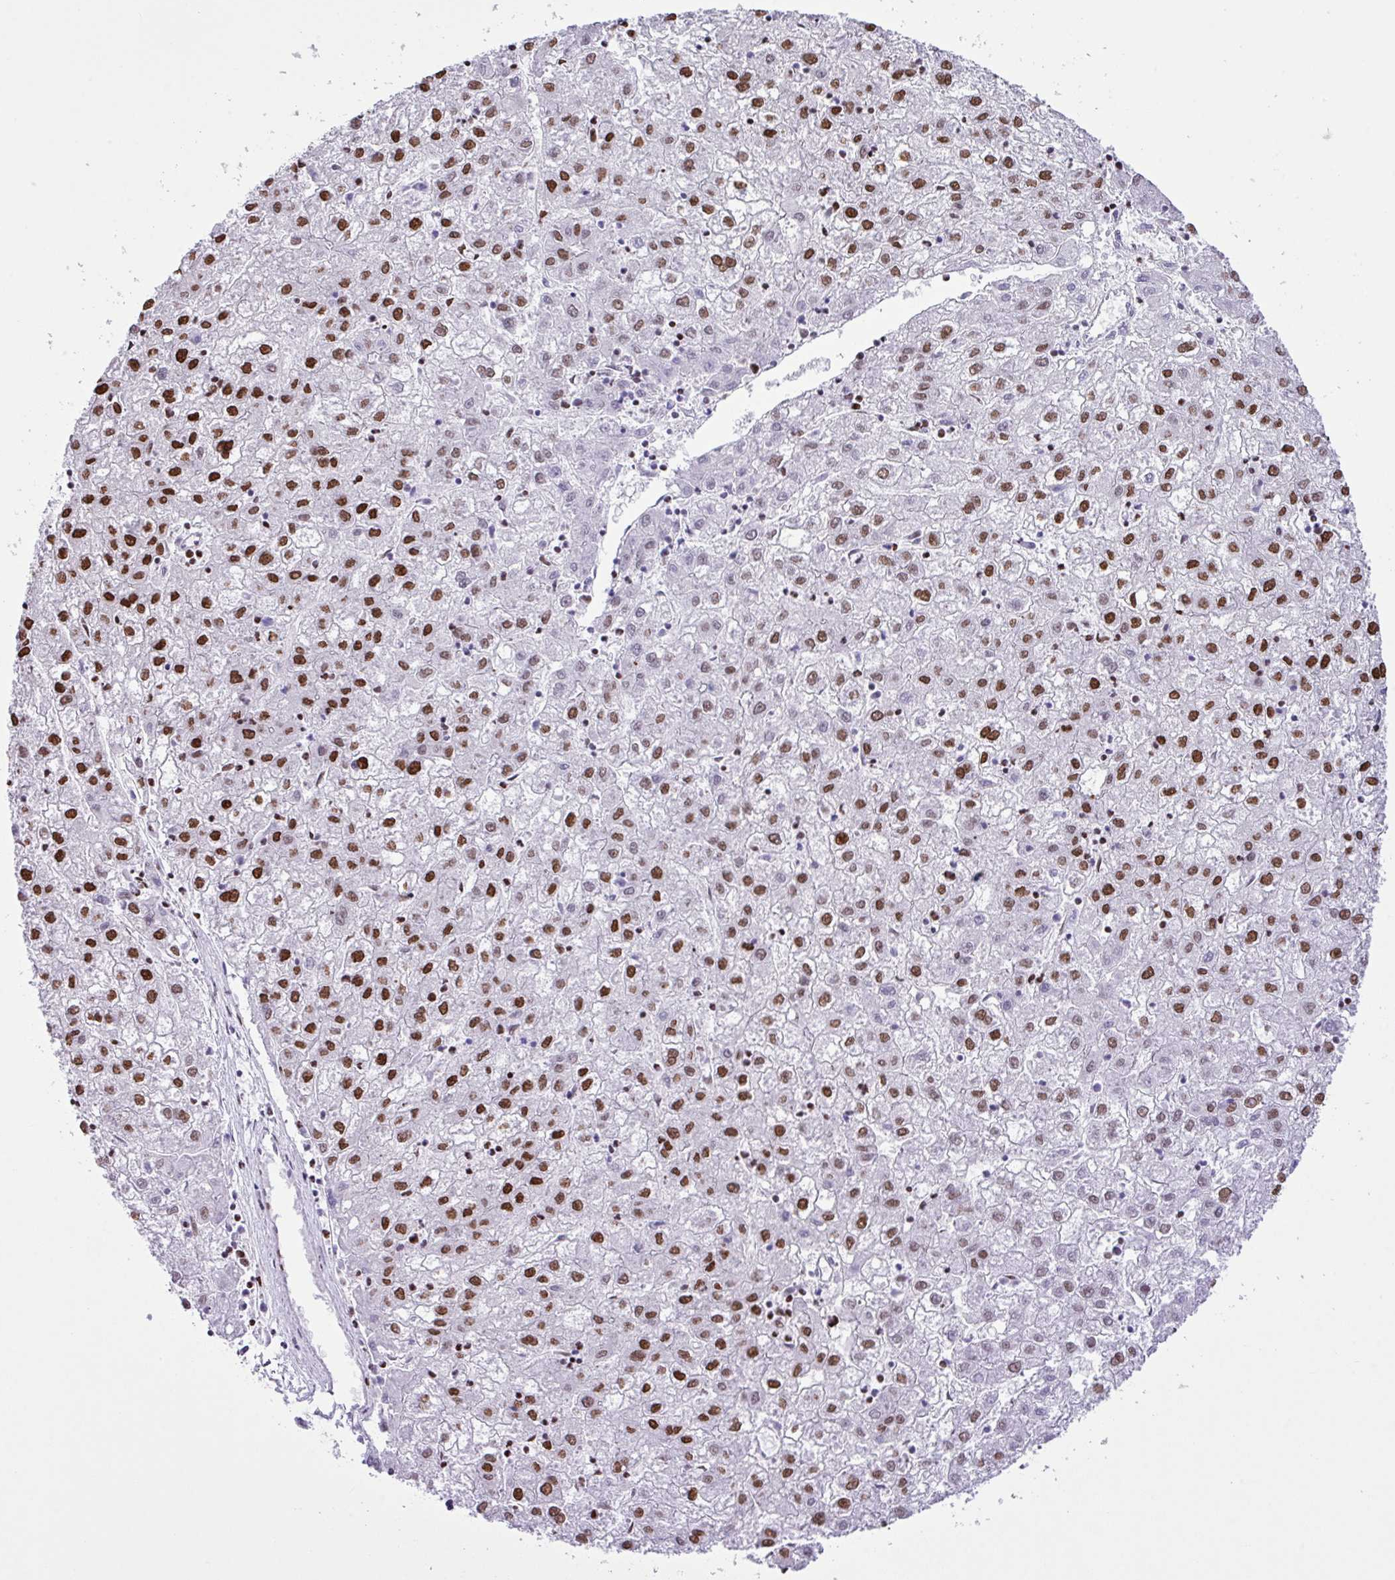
{"staining": {"intensity": "moderate", "quantity": "25%-75%", "location": "nuclear"}, "tissue": "liver cancer", "cell_type": "Tumor cells", "image_type": "cancer", "snomed": [{"axis": "morphology", "description": "Carcinoma, Hepatocellular, NOS"}, {"axis": "topography", "description": "Liver"}], "caption": "Immunohistochemical staining of liver hepatocellular carcinoma reveals medium levels of moderate nuclear staining in about 25%-75% of tumor cells.", "gene": "RARG", "patient": {"sex": "male", "age": 72}}